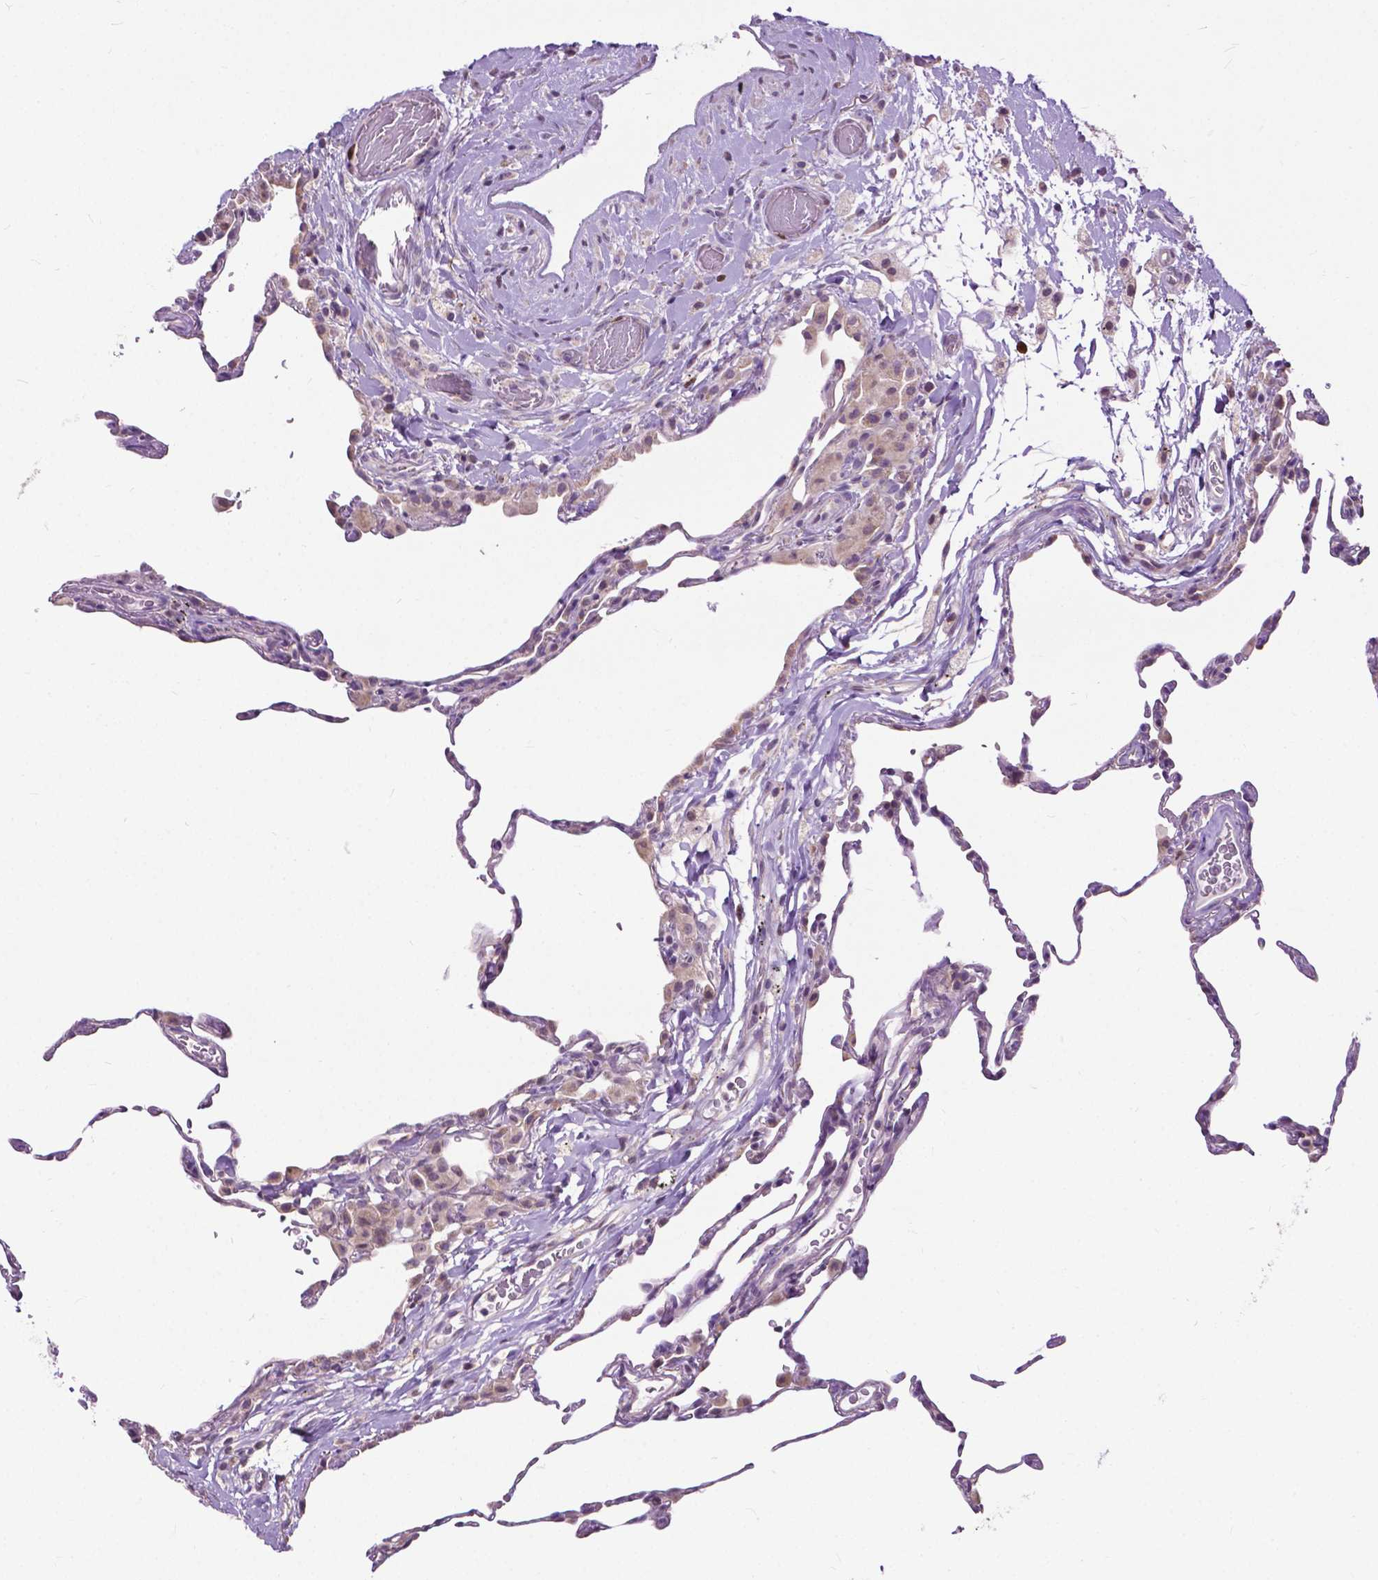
{"staining": {"intensity": "weak", "quantity": "<25%", "location": "cytoplasmic/membranous"}, "tissue": "lung", "cell_type": "Alveolar cells", "image_type": "normal", "snomed": [{"axis": "morphology", "description": "Normal tissue, NOS"}, {"axis": "topography", "description": "Lung"}], "caption": "DAB (3,3'-diaminobenzidine) immunohistochemical staining of normal lung displays no significant staining in alveolar cells.", "gene": "TTC9B", "patient": {"sex": "female", "age": 57}}